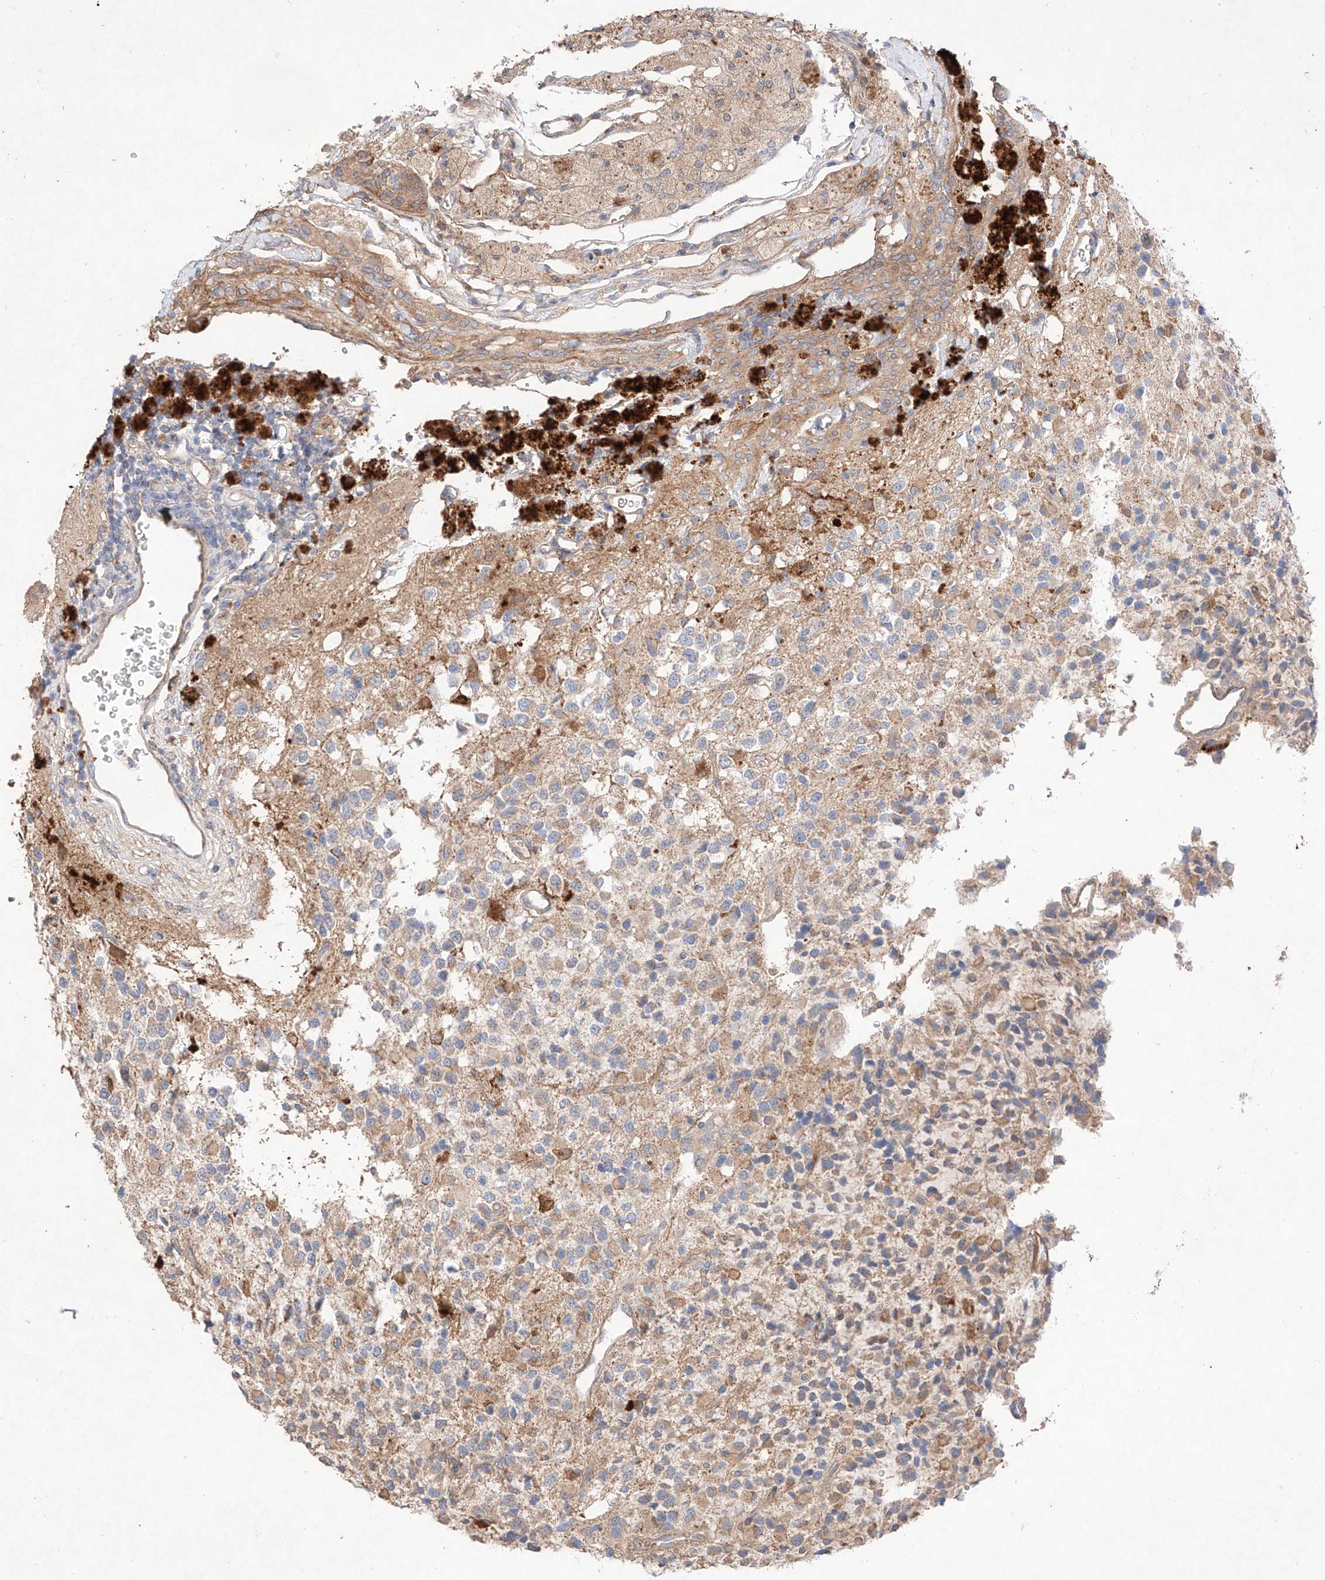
{"staining": {"intensity": "weak", "quantity": "<25%", "location": "cytoplasmic/membranous"}, "tissue": "glioma", "cell_type": "Tumor cells", "image_type": "cancer", "snomed": [{"axis": "morphology", "description": "Glioma, malignant, High grade"}, {"axis": "topography", "description": "Brain"}], "caption": "Immunohistochemistry (IHC) micrograph of high-grade glioma (malignant) stained for a protein (brown), which displays no staining in tumor cells.", "gene": "C6orf62", "patient": {"sex": "male", "age": 34}}